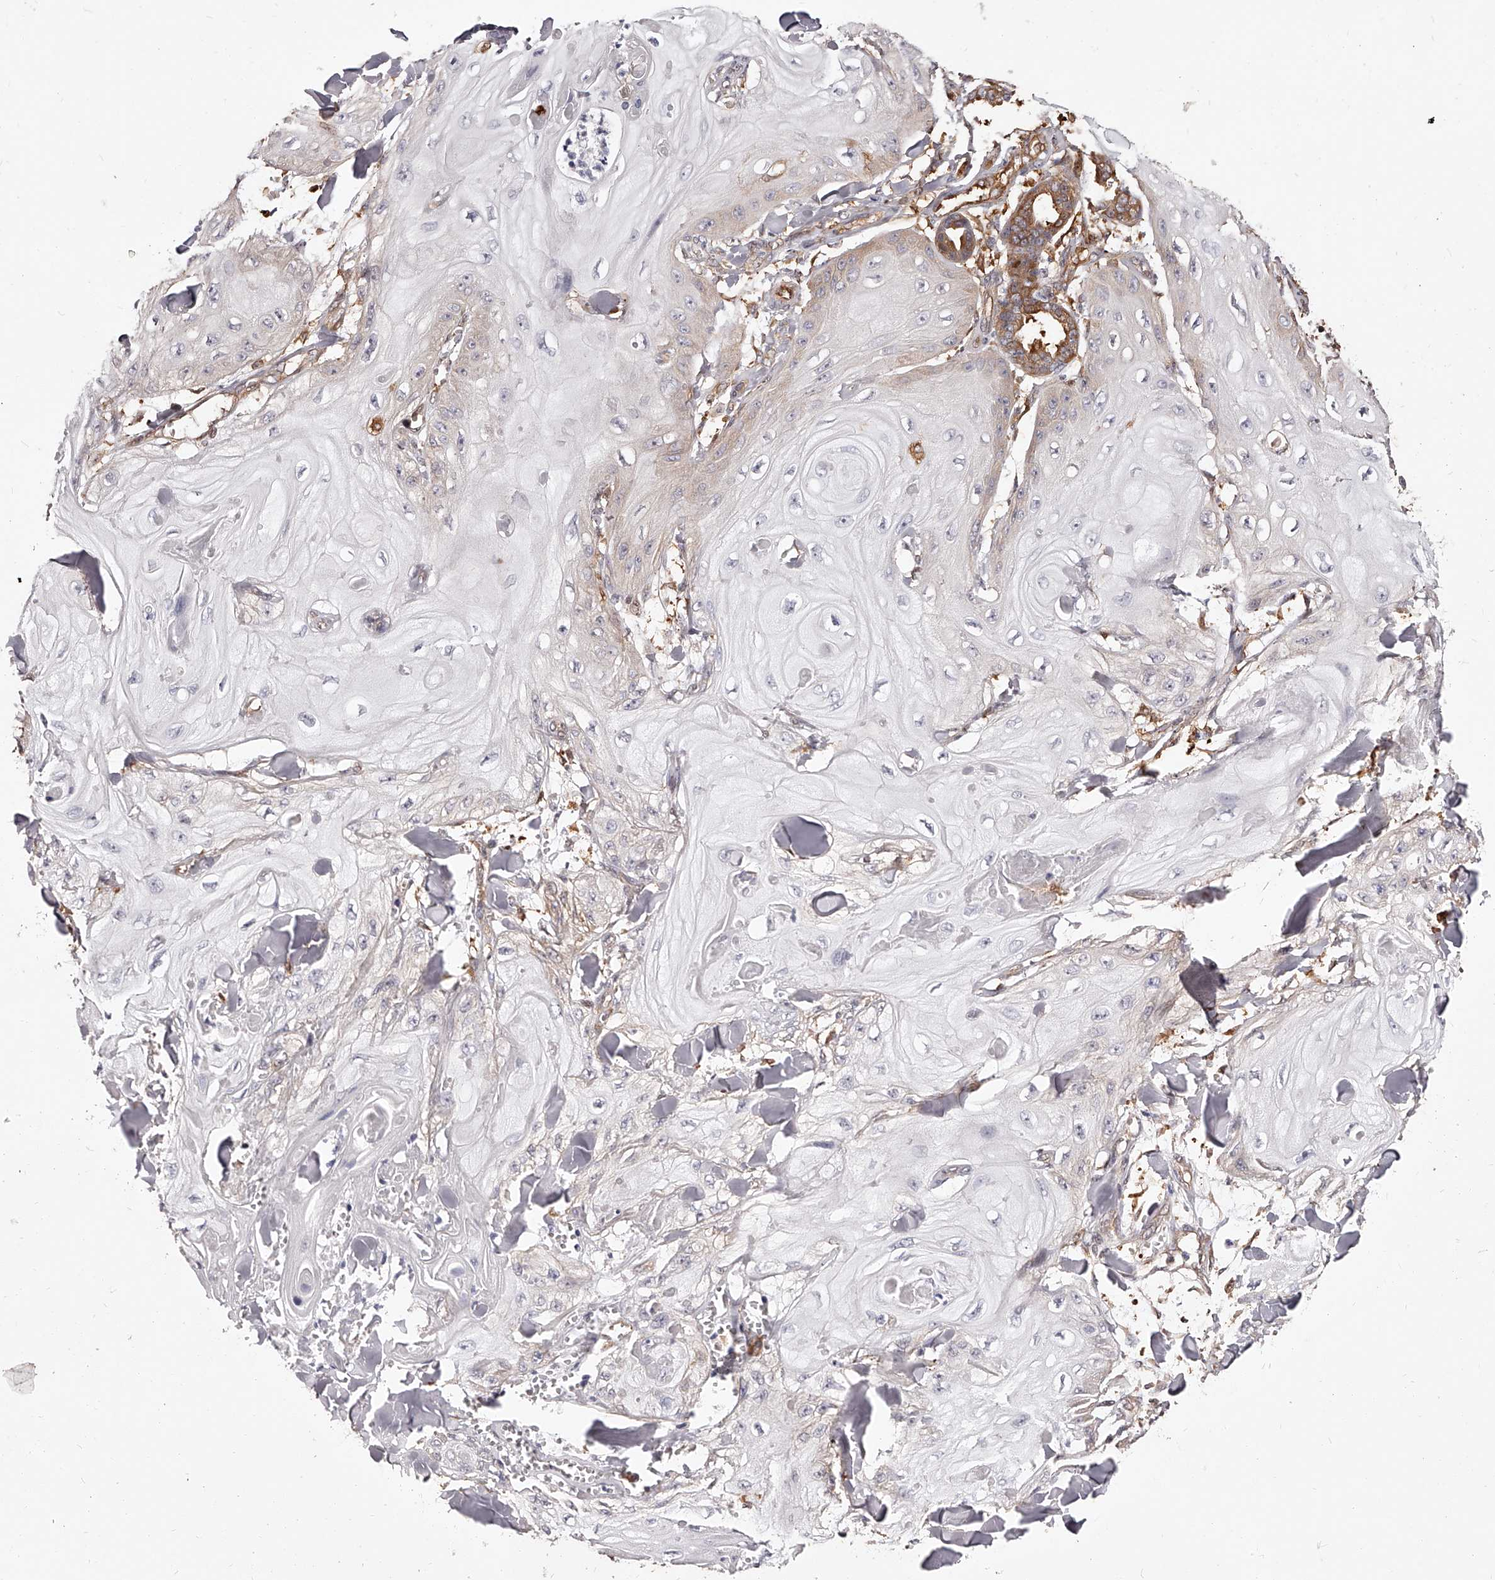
{"staining": {"intensity": "weak", "quantity": "<25%", "location": "cytoplasmic/membranous"}, "tissue": "skin cancer", "cell_type": "Tumor cells", "image_type": "cancer", "snomed": [{"axis": "morphology", "description": "Squamous cell carcinoma, NOS"}, {"axis": "topography", "description": "Skin"}], "caption": "Human squamous cell carcinoma (skin) stained for a protein using IHC displays no positivity in tumor cells.", "gene": "LAP3", "patient": {"sex": "male", "age": 74}}